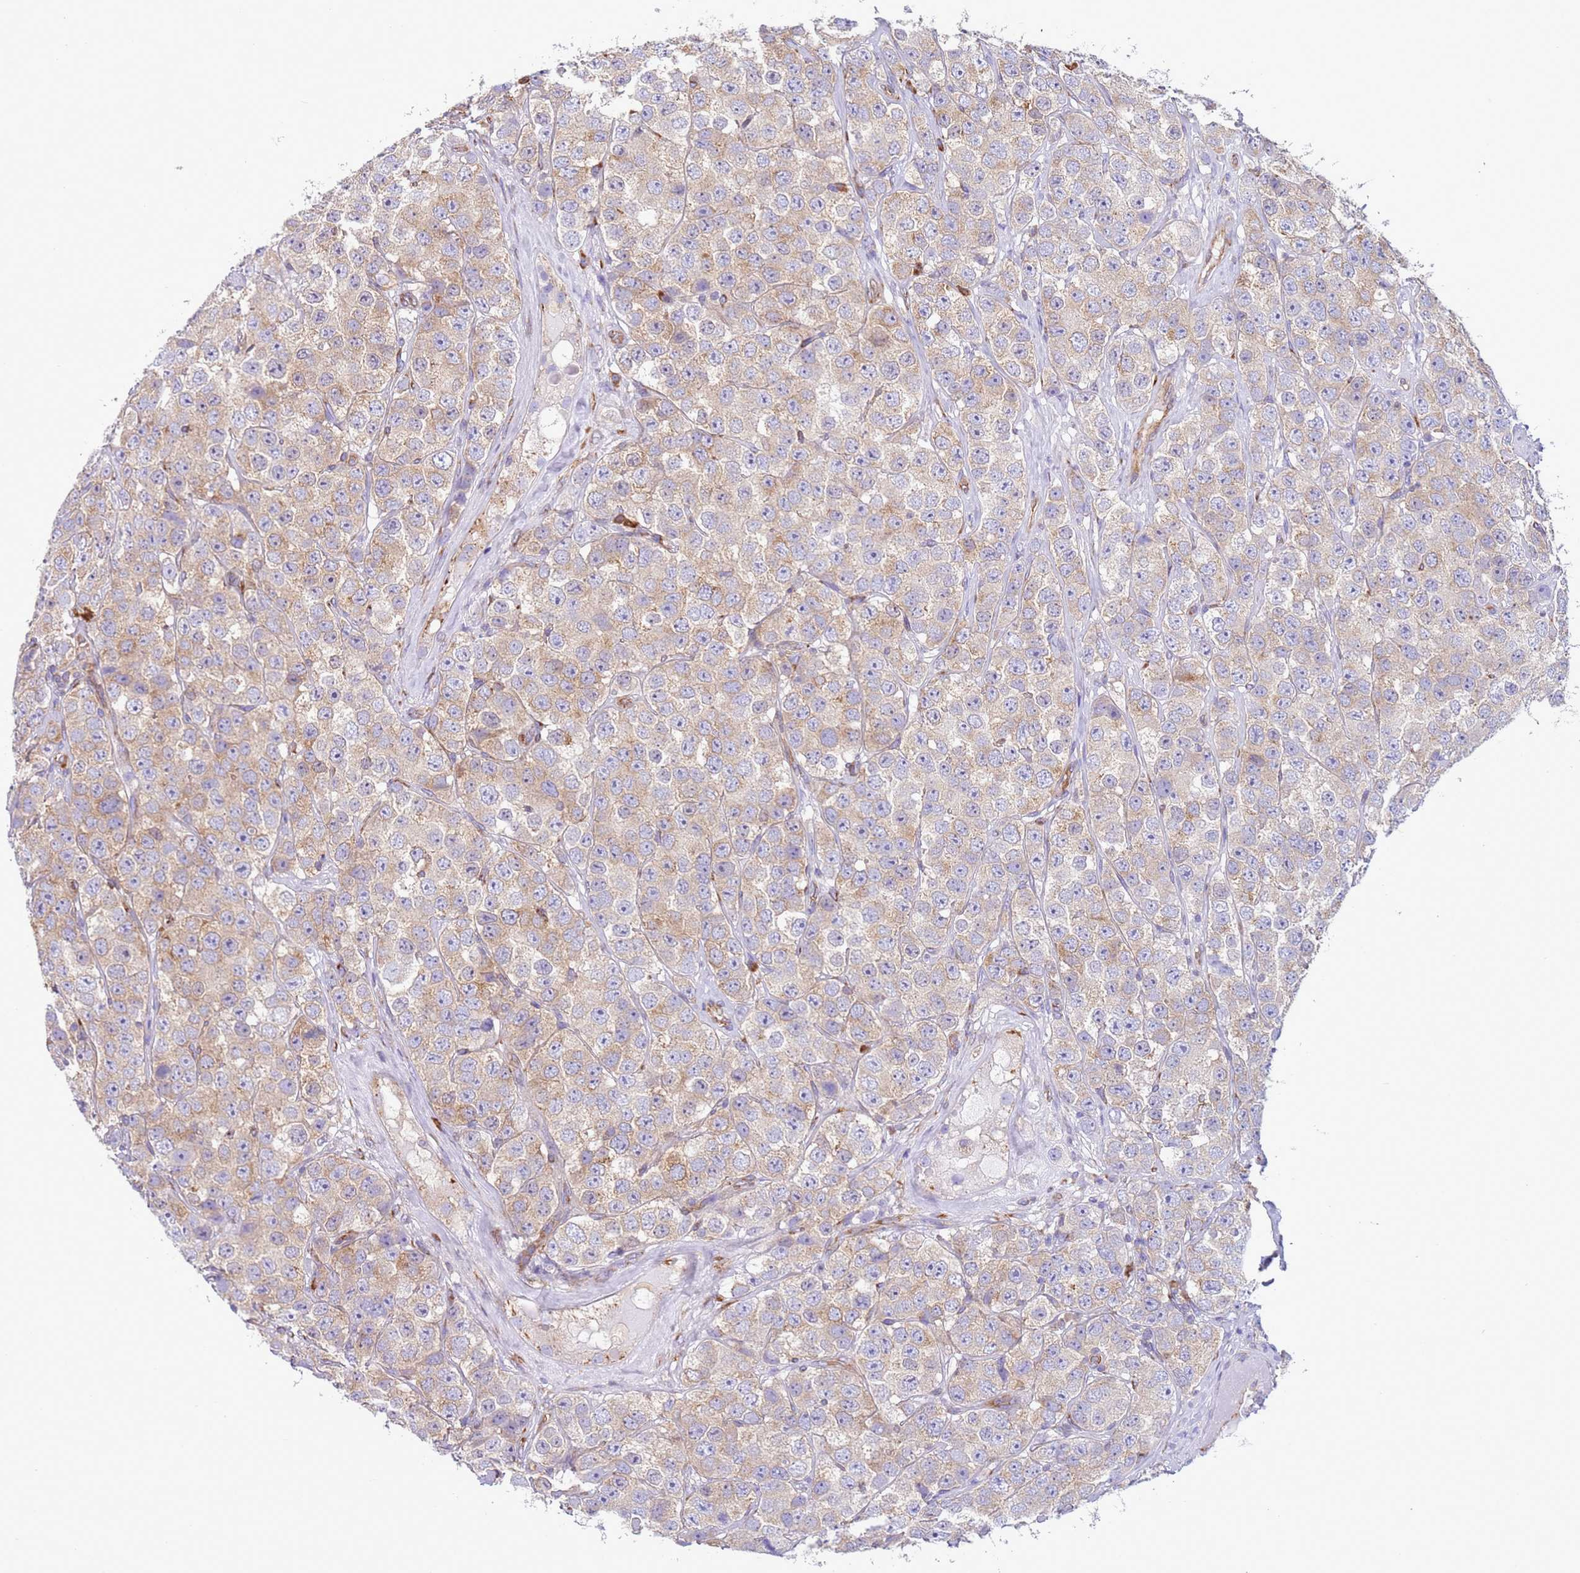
{"staining": {"intensity": "weak", "quantity": ">75%", "location": "cytoplasmic/membranous"}, "tissue": "testis cancer", "cell_type": "Tumor cells", "image_type": "cancer", "snomed": [{"axis": "morphology", "description": "Seminoma, NOS"}, {"axis": "topography", "description": "Testis"}], "caption": "Weak cytoplasmic/membranous protein staining is seen in about >75% of tumor cells in seminoma (testis).", "gene": "VARS1", "patient": {"sex": "male", "age": 28}}